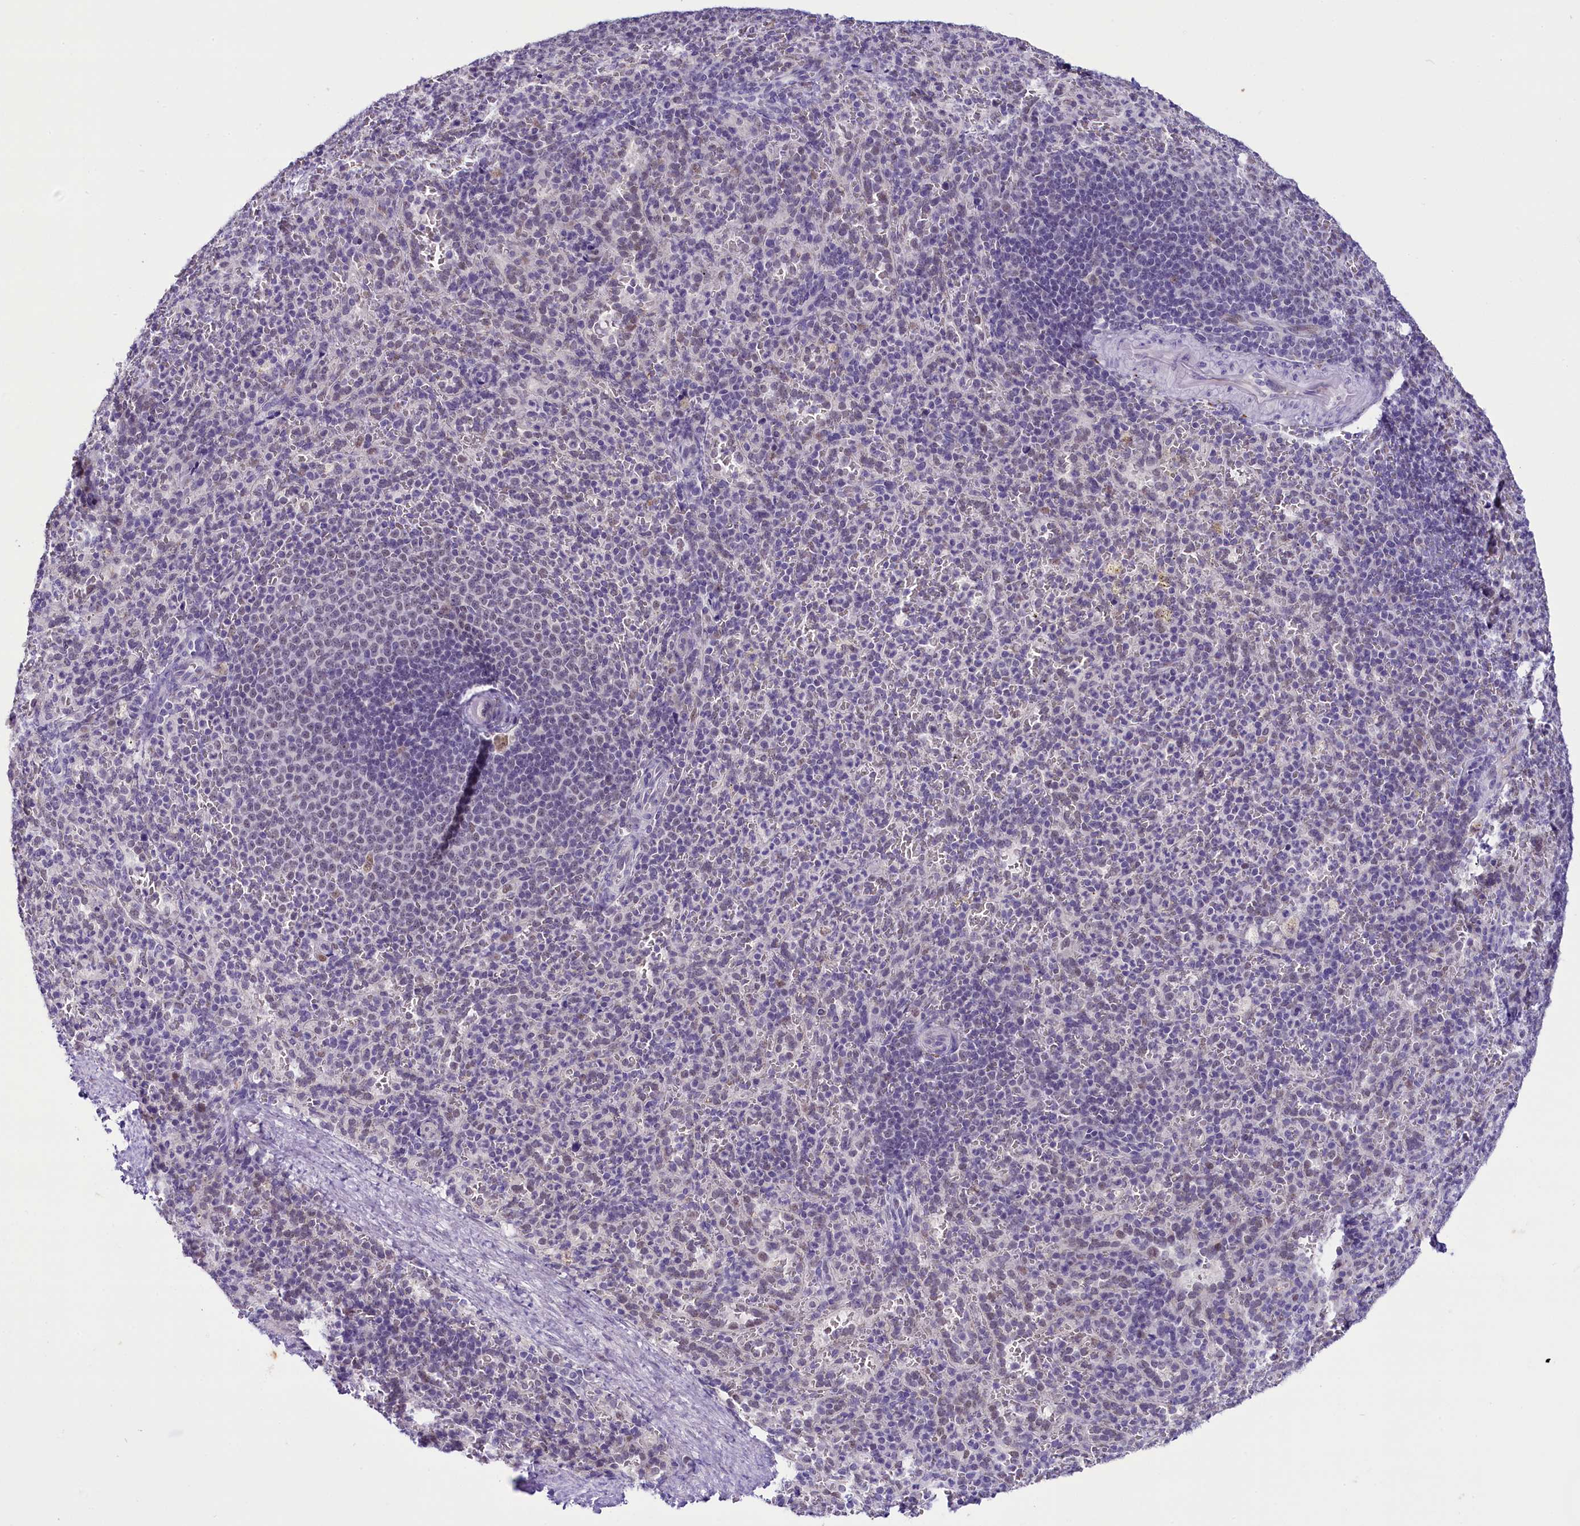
{"staining": {"intensity": "negative", "quantity": "none", "location": "none"}, "tissue": "spleen", "cell_type": "Cells in red pulp", "image_type": "normal", "snomed": [{"axis": "morphology", "description": "Normal tissue, NOS"}, {"axis": "topography", "description": "Spleen"}], "caption": "The immunohistochemistry micrograph has no significant positivity in cells in red pulp of spleen. Brightfield microscopy of IHC stained with DAB (brown) and hematoxylin (blue), captured at high magnification.", "gene": "OSGEP", "patient": {"sex": "female", "age": 21}}